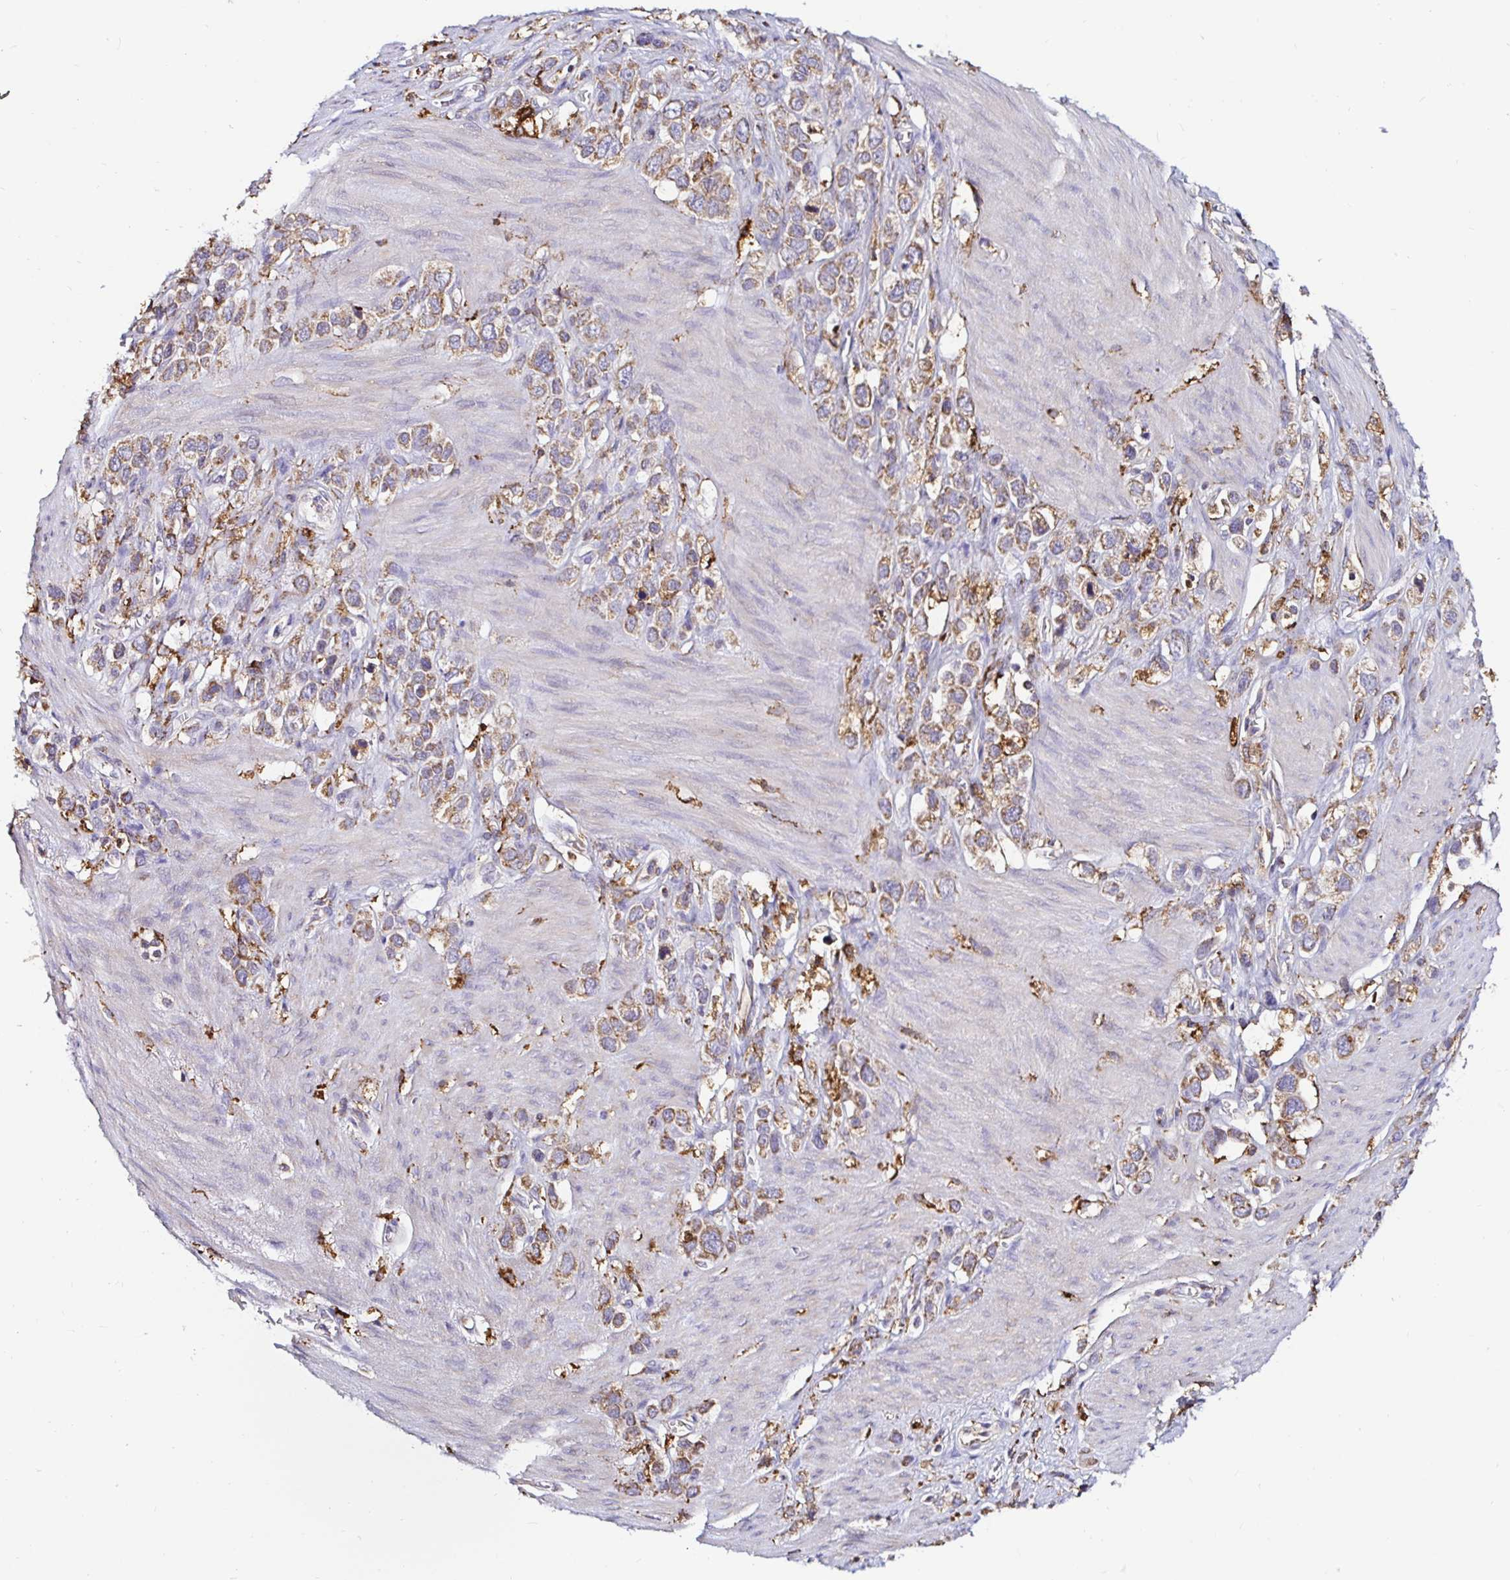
{"staining": {"intensity": "moderate", "quantity": ">75%", "location": "cytoplasmic/membranous"}, "tissue": "stomach cancer", "cell_type": "Tumor cells", "image_type": "cancer", "snomed": [{"axis": "morphology", "description": "Adenocarcinoma, NOS"}, {"axis": "topography", "description": "Stomach"}], "caption": "Immunohistochemical staining of stomach cancer shows moderate cytoplasmic/membranous protein positivity in approximately >75% of tumor cells. The staining is performed using DAB brown chromogen to label protein expression. The nuclei are counter-stained blue using hematoxylin.", "gene": "MSR1", "patient": {"sex": "female", "age": 65}}